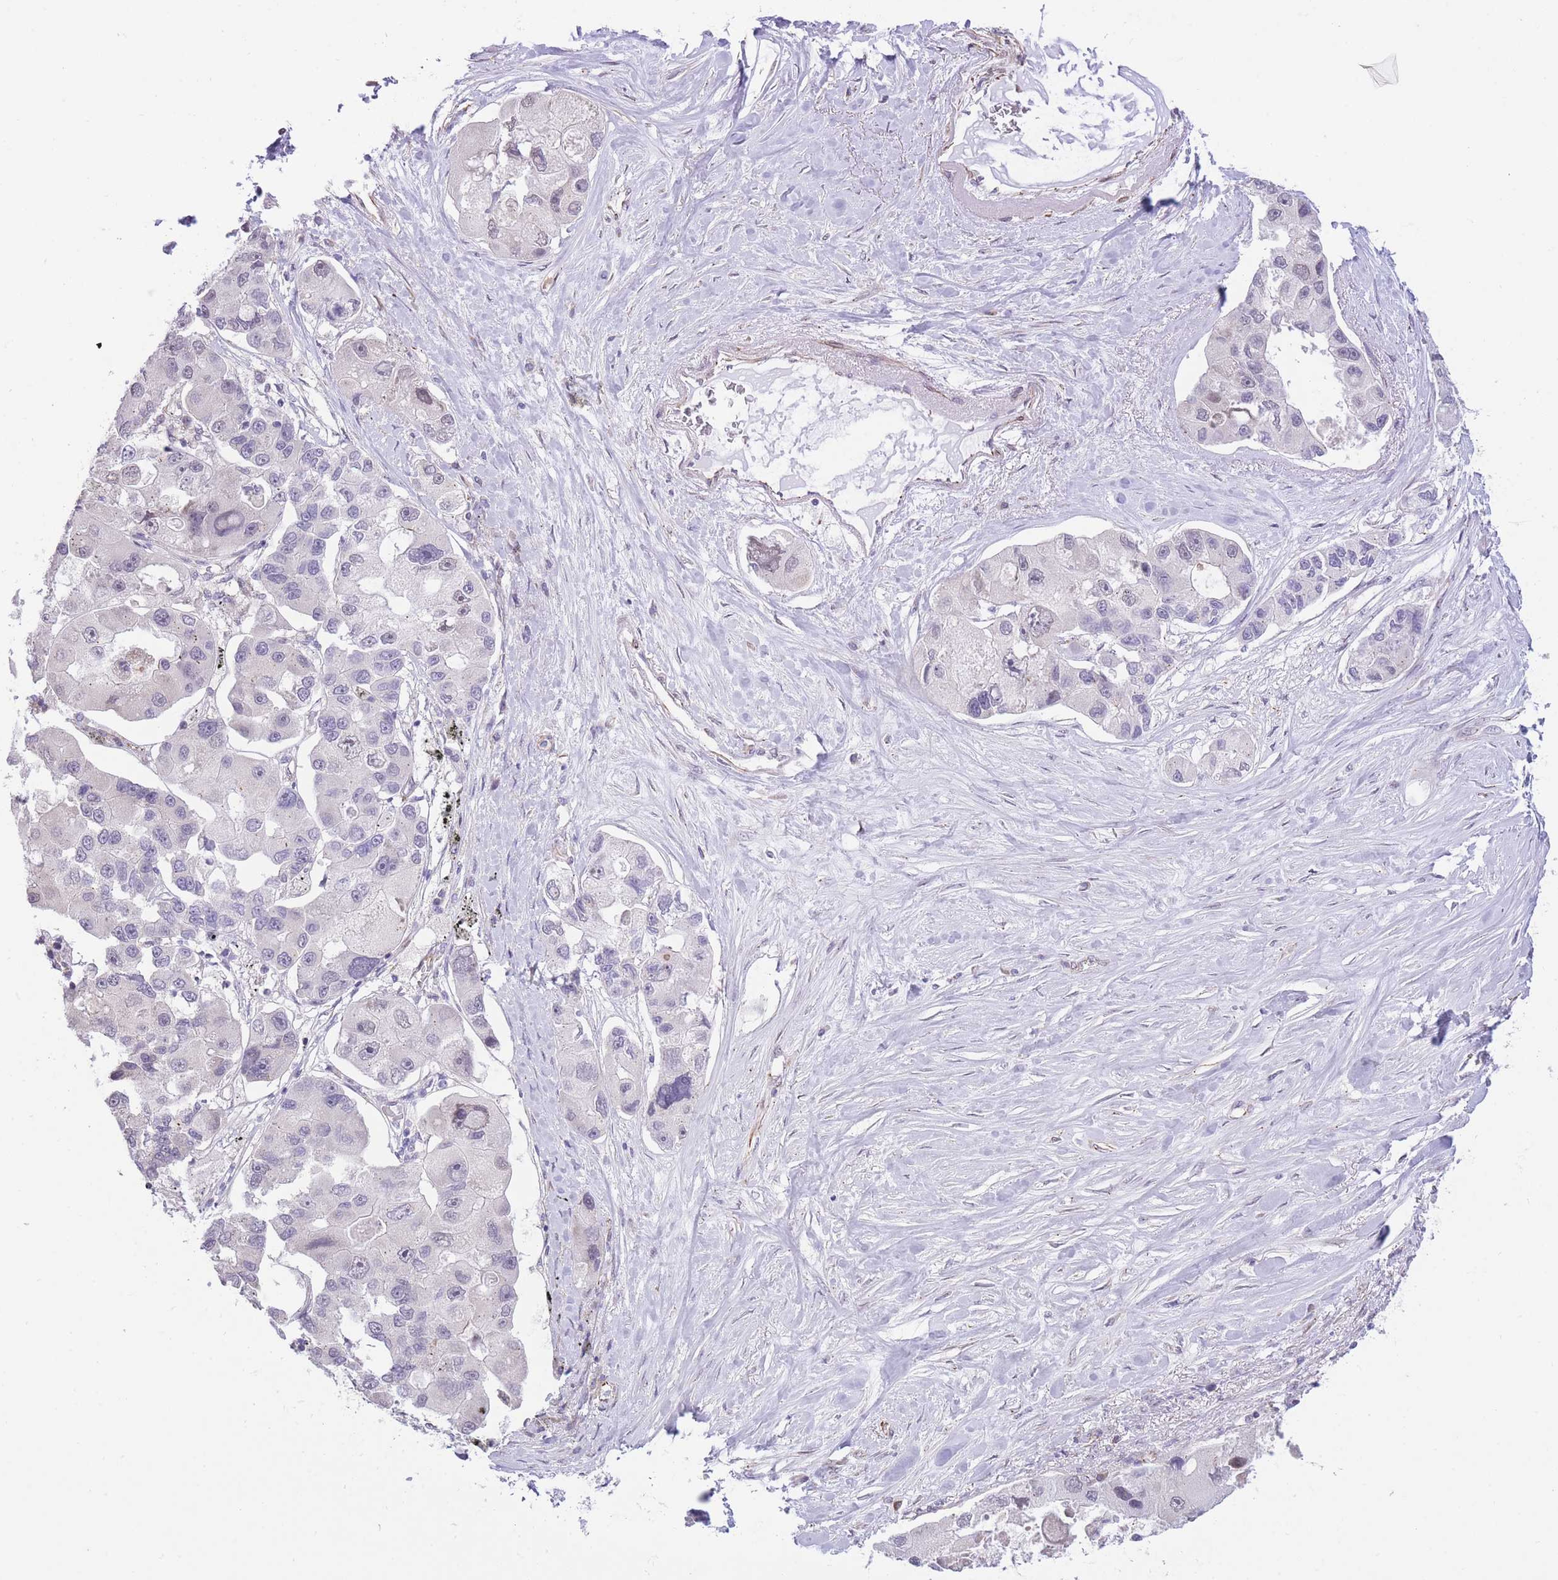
{"staining": {"intensity": "negative", "quantity": "none", "location": "none"}, "tissue": "lung cancer", "cell_type": "Tumor cells", "image_type": "cancer", "snomed": [{"axis": "morphology", "description": "Adenocarcinoma, NOS"}, {"axis": "topography", "description": "Lung"}], "caption": "This is an IHC histopathology image of human lung cancer (adenocarcinoma). There is no expression in tumor cells.", "gene": "PSG8", "patient": {"sex": "female", "age": 54}}